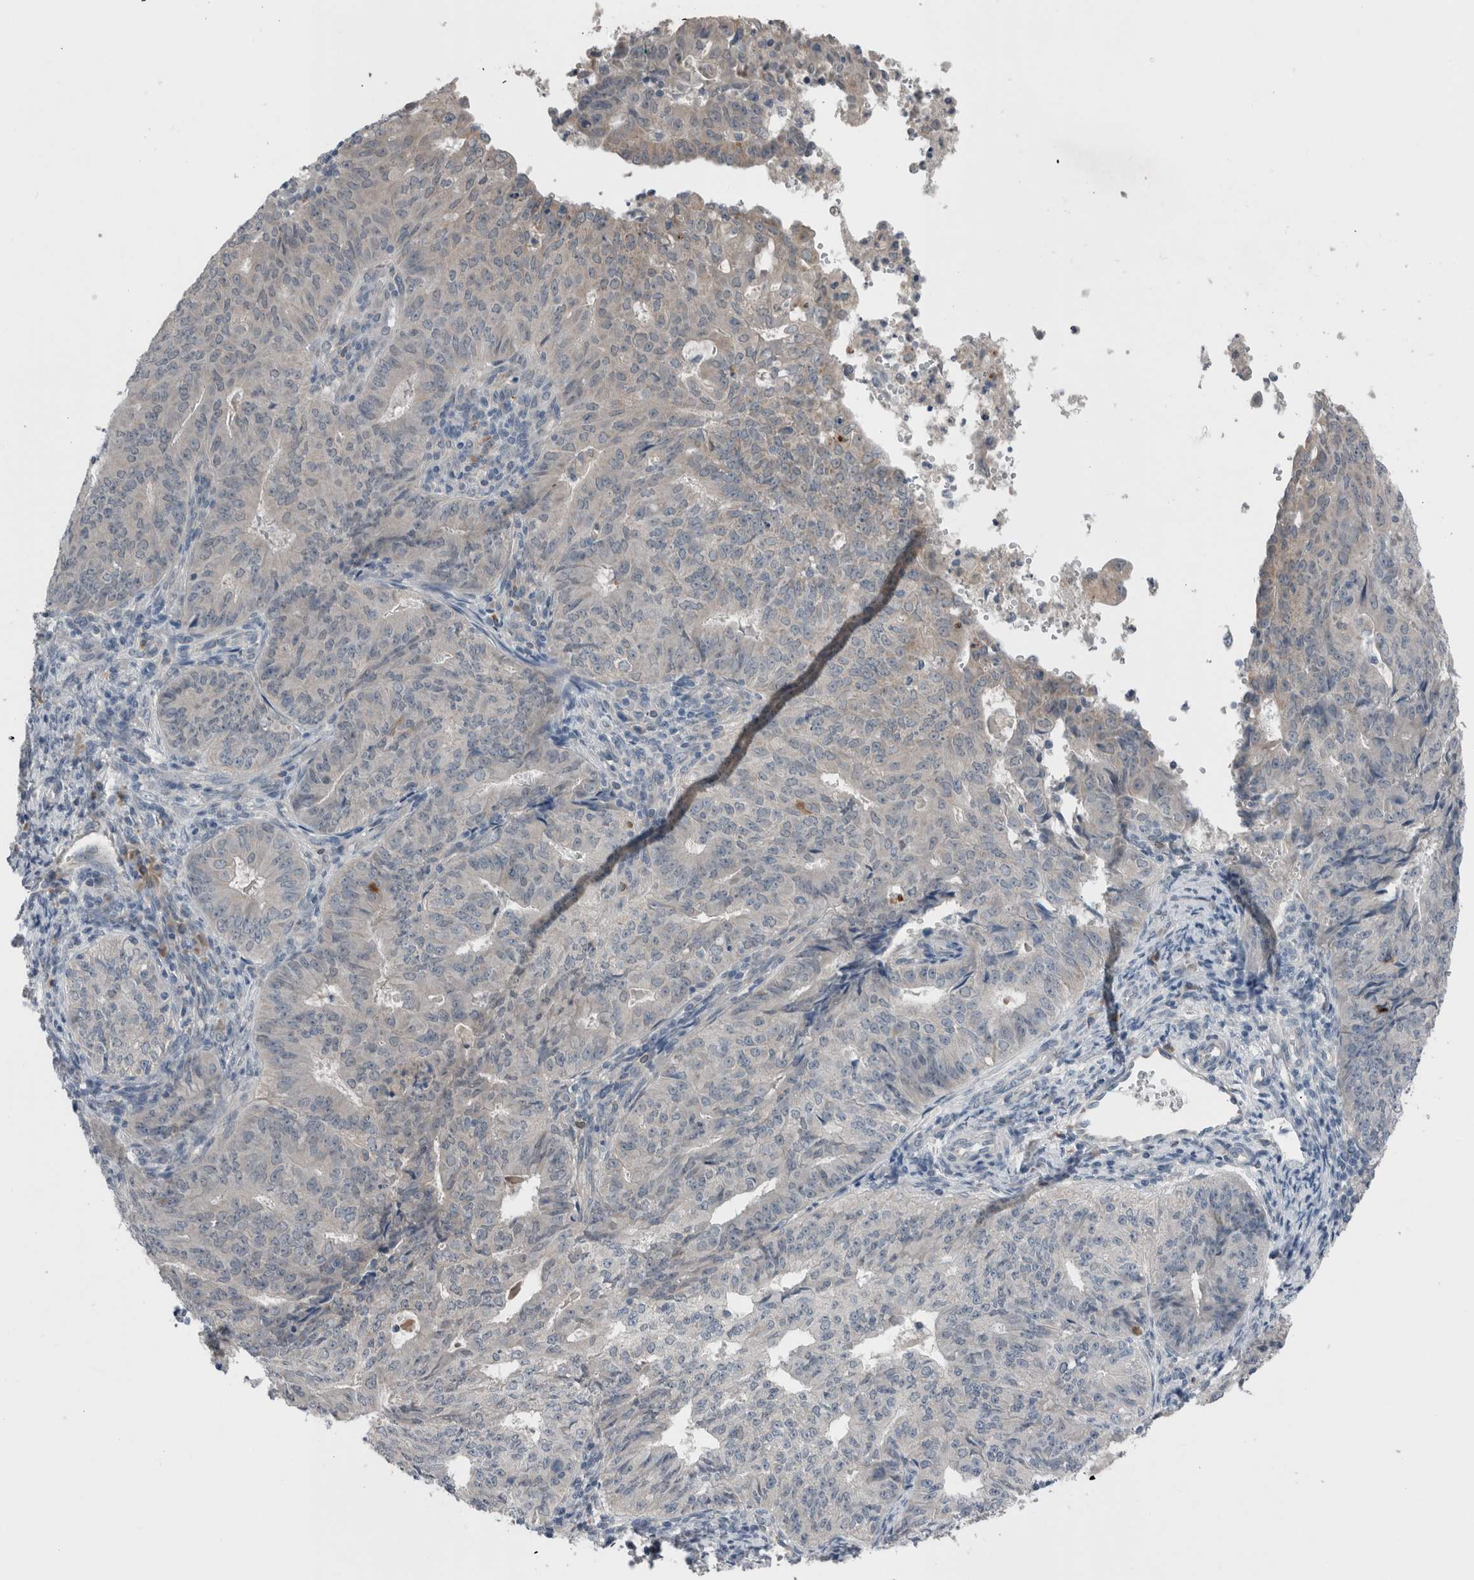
{"staining": {"intensity": "negative", "quantity": "none", "location": "none"}, "tissue": "endometrial cancer", "cell_type": "Tumor cells", "image_type": "cancer", "snomed": [{"axis": "morphology", "description": "Adenocarcinoma, NOS"}, {"axis": "topography", "description": "Endometrium"}], "caption": "IHC of human endometrial adenocarcinoma demonstrates no positivity in tumor cells.", "gene": "CRNN", "patient": {"sex": "female", "age": 32}}